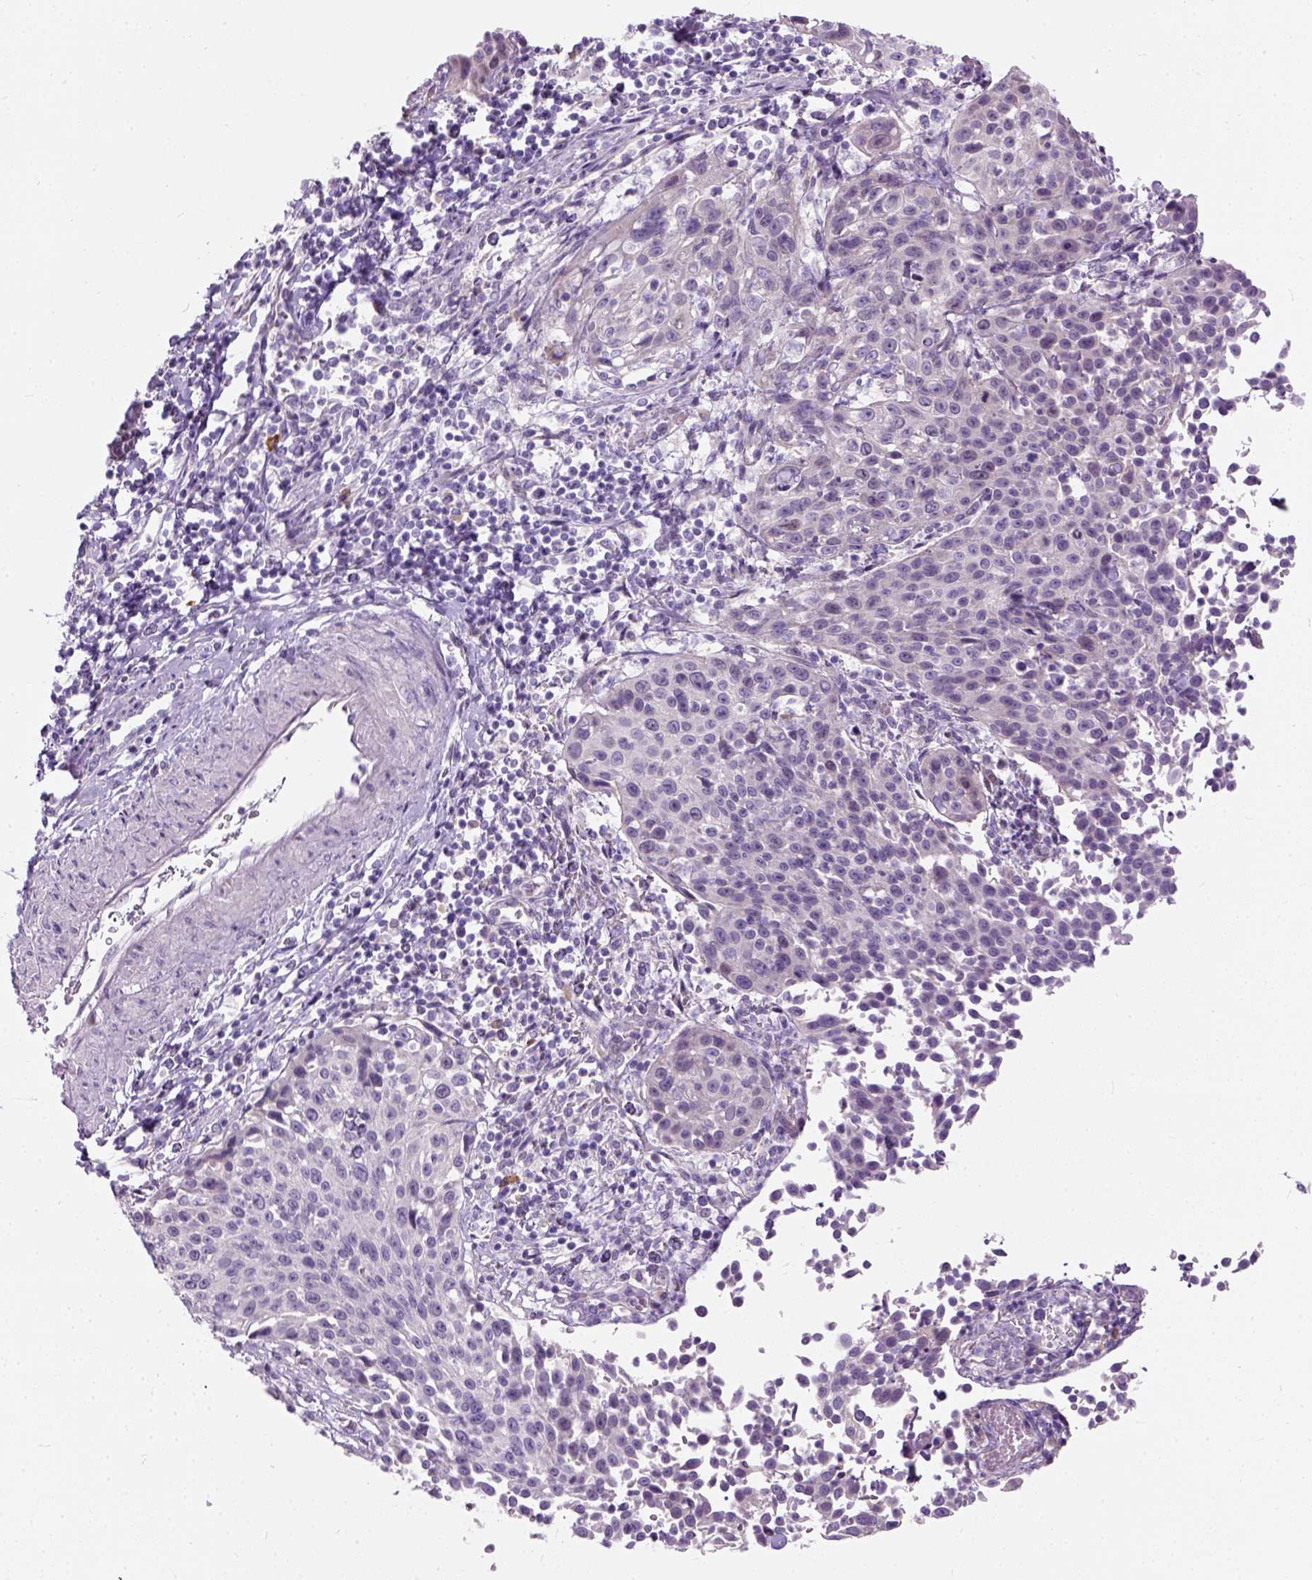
{"staining": {"intensity": "negative", "quantity": "none", "location": "none"}, "tissue": "cervical cancer", "cell_type": "Tumor cells", "image_type": "cancer", "snomed": [{"axis": "morphology", "description": "Squamous cell carcinoma, NOS"}, {"axis": "topography", "description": "Cervix"}], "caption": "This is a micrograph of immunohistochemistry staining of cervical cancer, which shows no staining in tumor cells. (DAB immunohistochemistry (IHC), high magnification).", "gene": "TRIM72", "patient": {"sex": "female", "age": 26}}